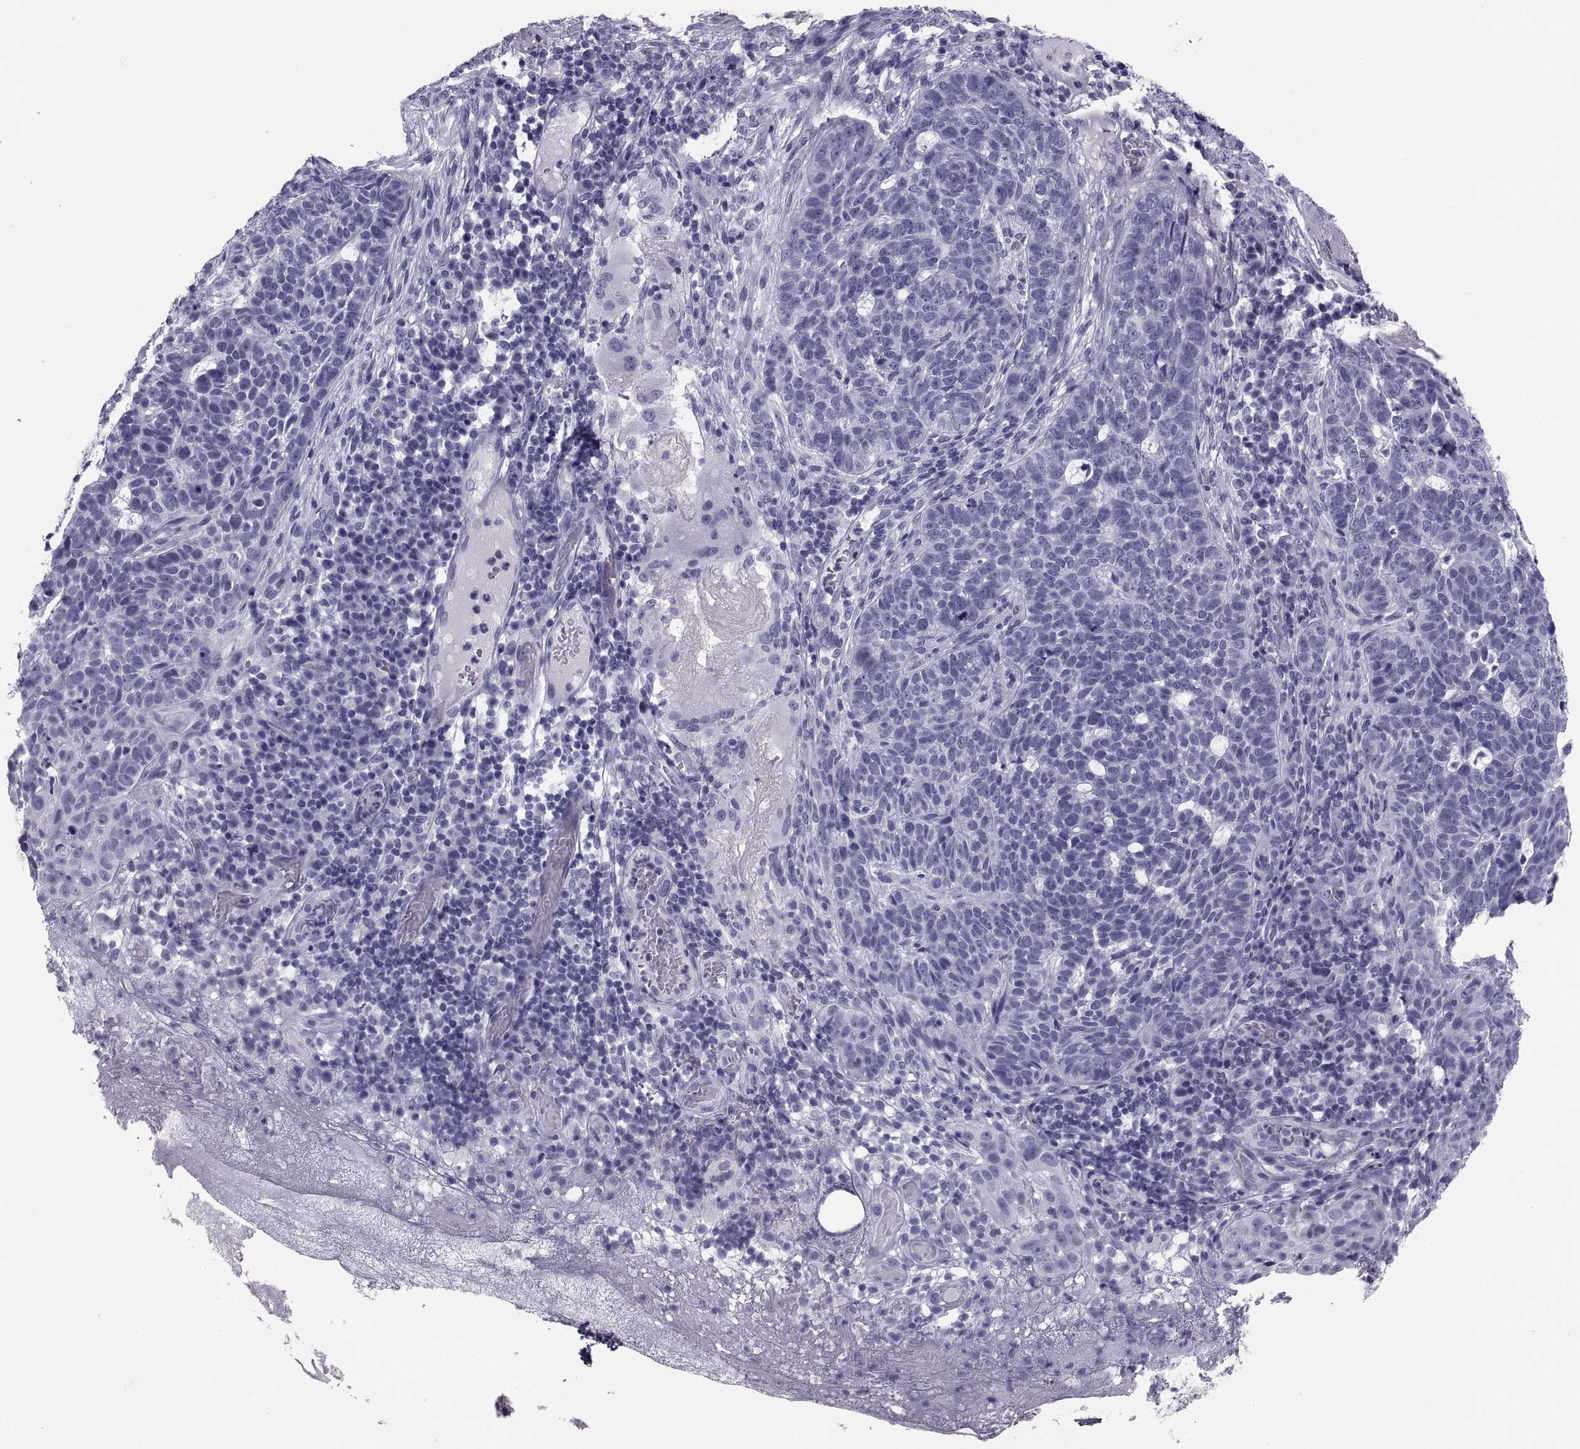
{"staining": {"intensity": "negative", "quantity": "none", "location": "none"}, "tissue": "skin cancer", "cell_type": "Tumor cells", "image_type": "cancer", "snomed": [{"axis": "morphology", "description": "Basal cell carcinoma"}, {"axis": "topography", "description": "Skin"}], "caption": "Basal cell carcinoma (skin) was stained to show a protein in brown. There is no significant positivity in tumor cells.", "gene": "CRISP1", "patient": {"sex": "female", "age": 69}}